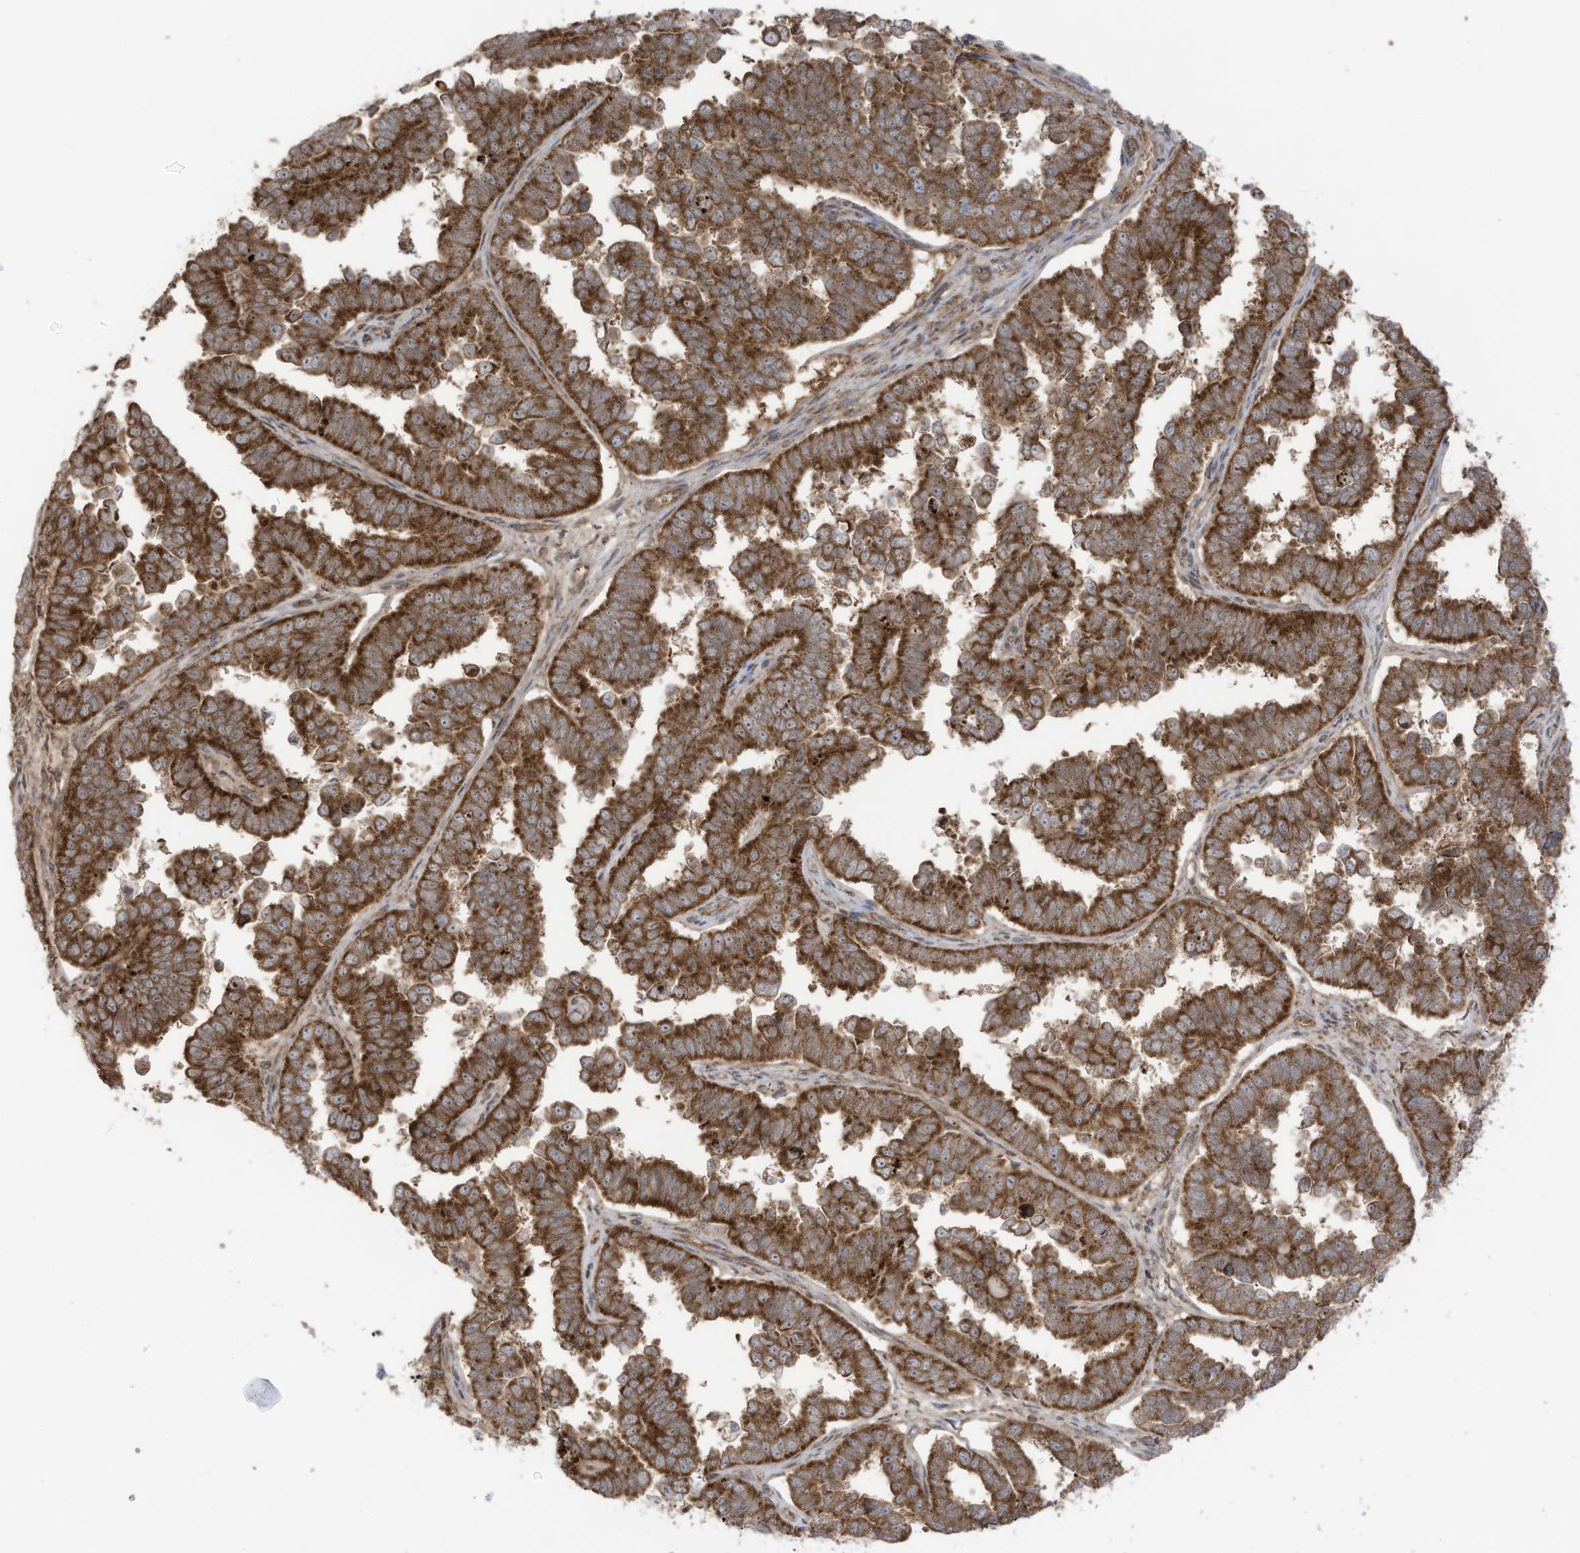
{"staining": {"intensity": "strong", "quantity": ">75%", "location": "cytoplasmic/membranous"}, "tissue": "endometrial cancer", "cell_type": "Tumor cells", "image_type": "cancer", "snomed": [{"axis": "morphology", "description": "Adenocarcinoma, NOS"}, {"axis": "topography", "description": "Endometrium"}], "caption": "The image shows a brown stain indicating the presence of a protein in the cytoplasmic/membranous of tumor cells in endometrial adenocarcinoma. (DAB (3,3'-diaminobenzidine) IHC, brown staining for protein, blue staining for nuclei).", "gene": "REPS1", "patient": {"sex": "female", "age": 75}}